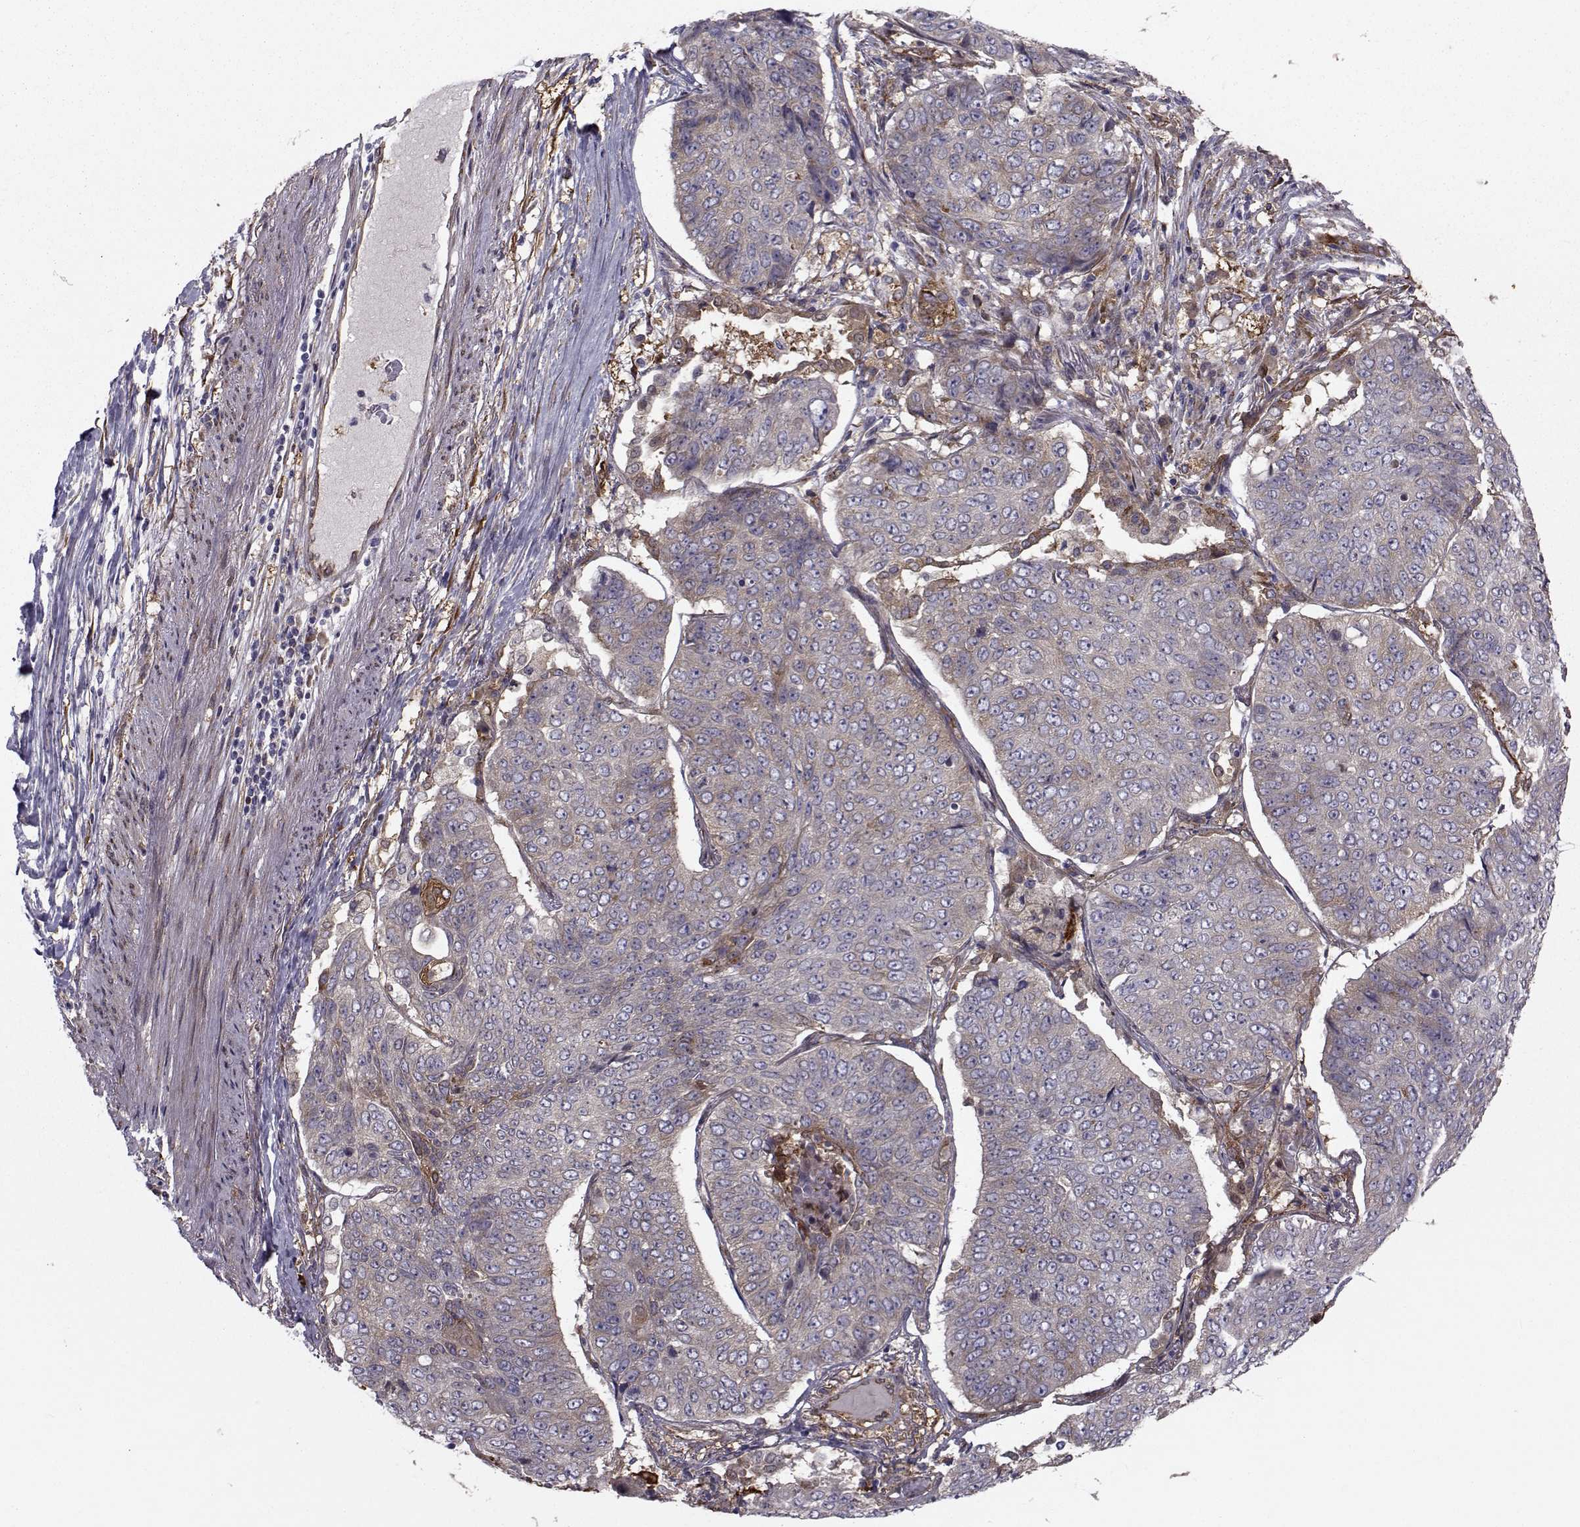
{"staining": {"intensity": "weak", "quantity": "<25%", "location": "cytoplasmic/membranous"}, "tissue": "lung cancer", "cell_type": "Tumor cells", "image_type": "cancer", "snomed": [{"axis": "morphology", "description": "Normal tissue, NOS"}, {"axis": "morphology", "description": "Squamous cell carcinoma, NOS"}, {"axis": "topography", "description": "Bronchus"}, {"axis": "topography", "description": "Lung"}], "caption": "Immunohistochemistry of human lung cancer (squamous cell carcinoma) exhibits no positivity in tumor cells.", "gene": "TRIP10", "patient": {"sex": "male", "age": 64}}